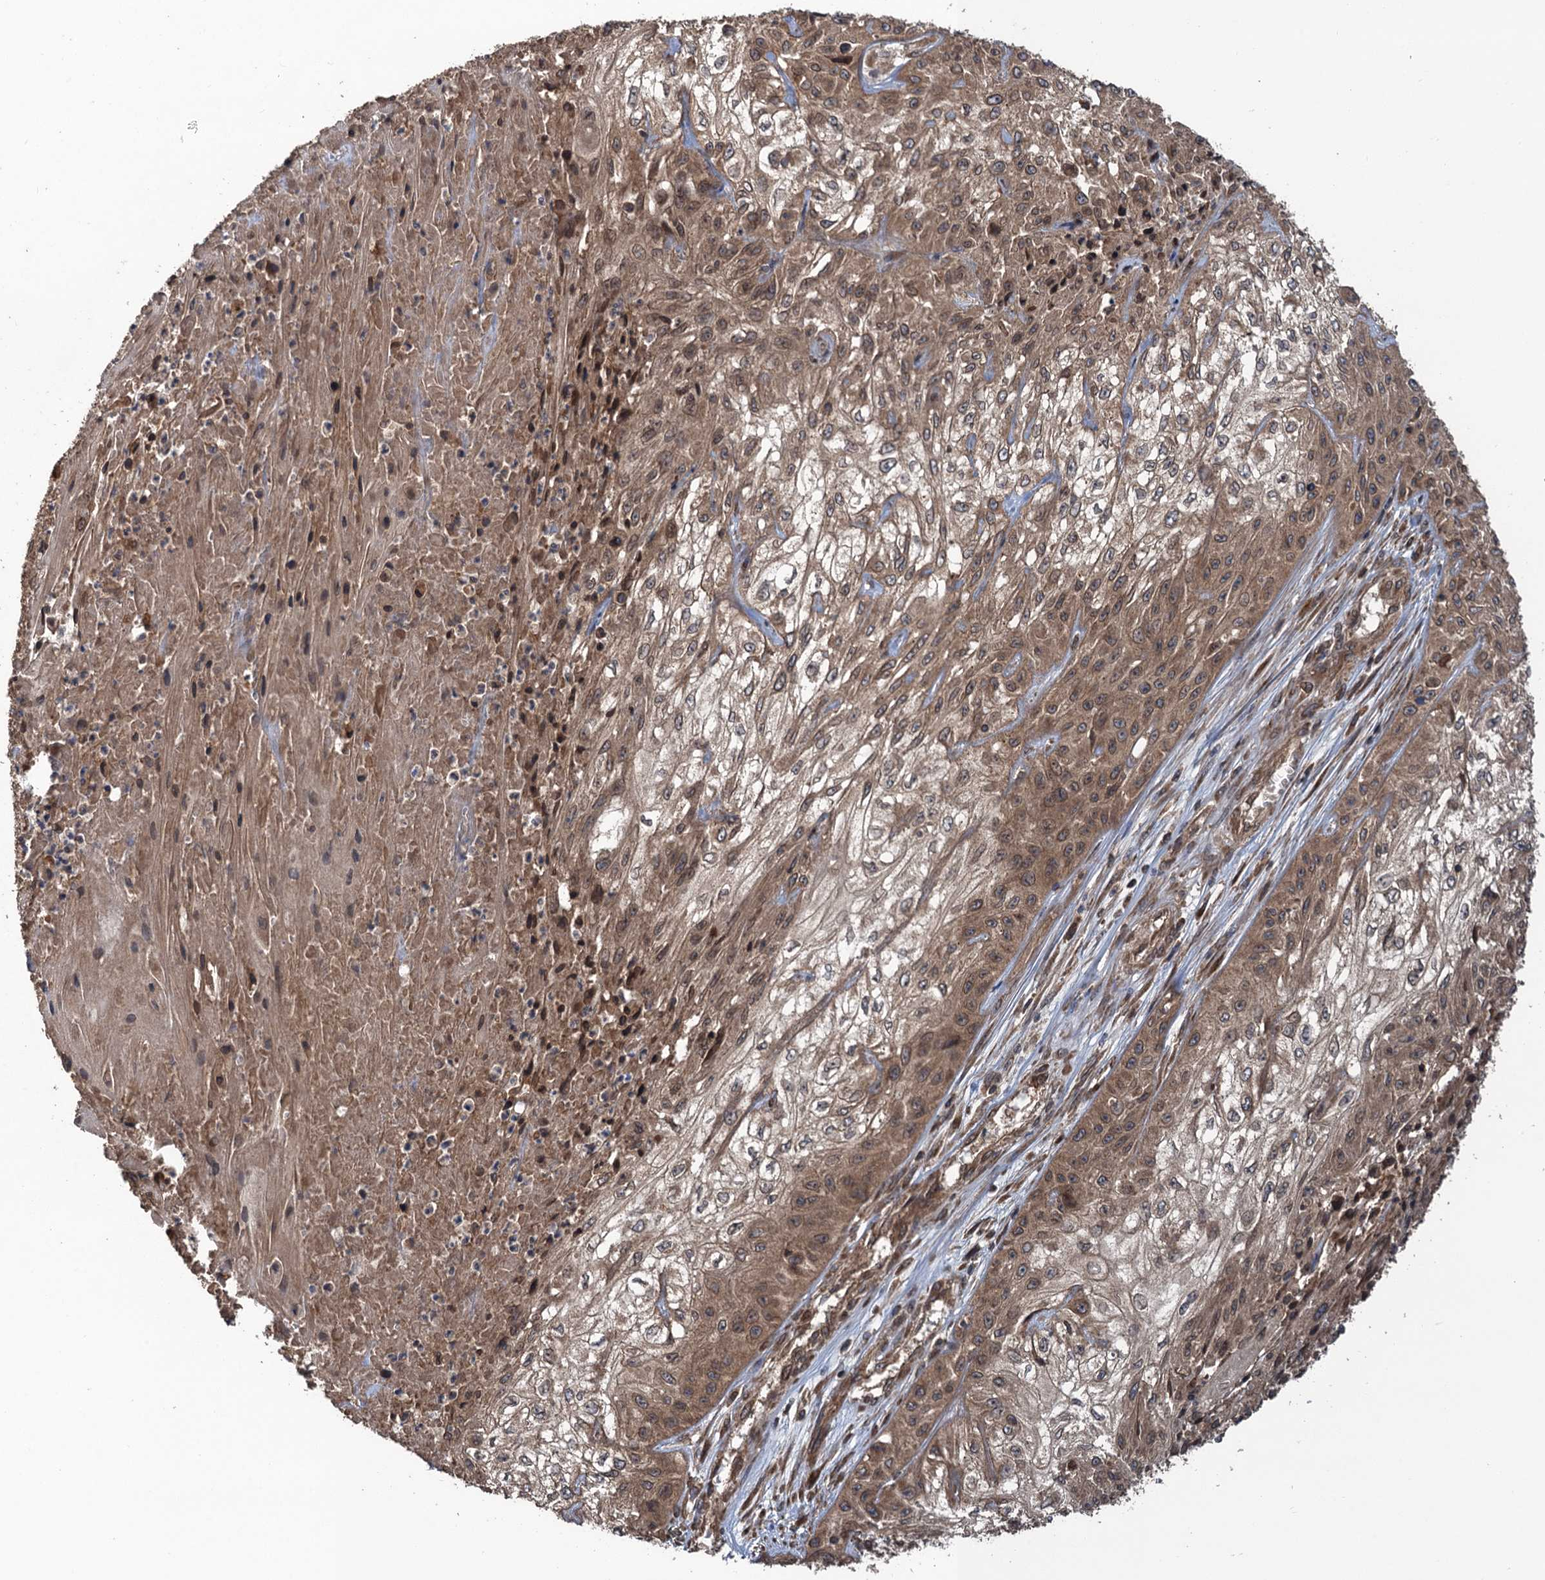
{"staining": {"intensity": "moderate", "quantity": "25%-75%", "location": "cytoplasmic/membranous"}, "tissue": "skin cancer", "cell_type": "Tumor cells", "image_type": "cancer", "snomed": [{"axis": "morphology", "description": "Squamous cell carcinoma, NOS"}, {"axis": "morphology", "description": "Squamous cell carcinoma, metastatic, NOS"}, {"axis": "topography", "description": "Skin"}, {"axis": "topography", "description": "Lymph node"}], "caption": "IHC (DAB (3,3'-diaminobenzidine)) staining of metastatic squamous cell carcinoma (skin) displays moderate cytoplasmic/membranous protein positivity in approximately 25%-75% of tumor cells.", "gene": "GLE1", "patient": {"sex": "male", "age": 75}}